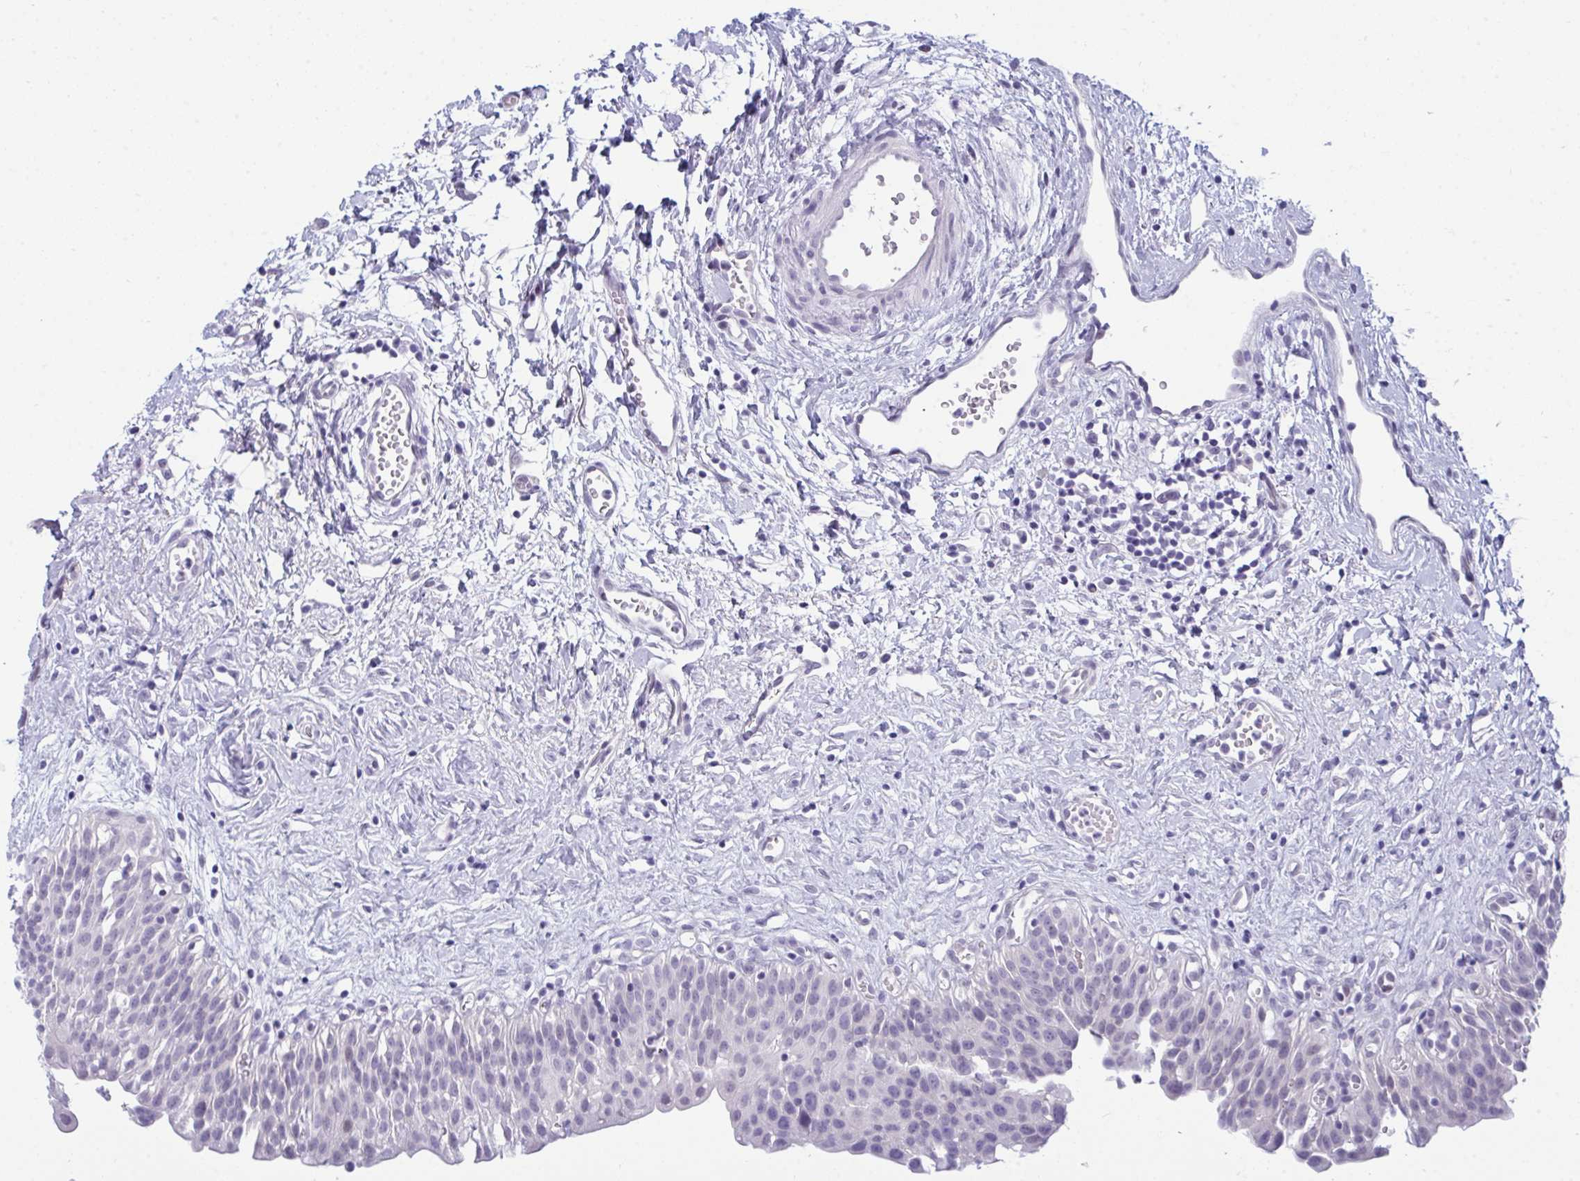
{"staining": {"intensity": "negative", "quantity": "none", "location": "none"}, "tissue": "urinary bladder", "cell_type": "Urothelial cells", "image_type": "normal", "snomed": [{"axis": "morphology", "description": "Normal tissue, NOS"}, {"axis": "topography", "description": "Urinary bladder"}], "caption": "Urothelial cells are negative for brown protein staining in normal urinary bladder. Nuclei are stained in blue.", "gene": "PRDM9", "patient": {"sex": "male", "age": 51}}